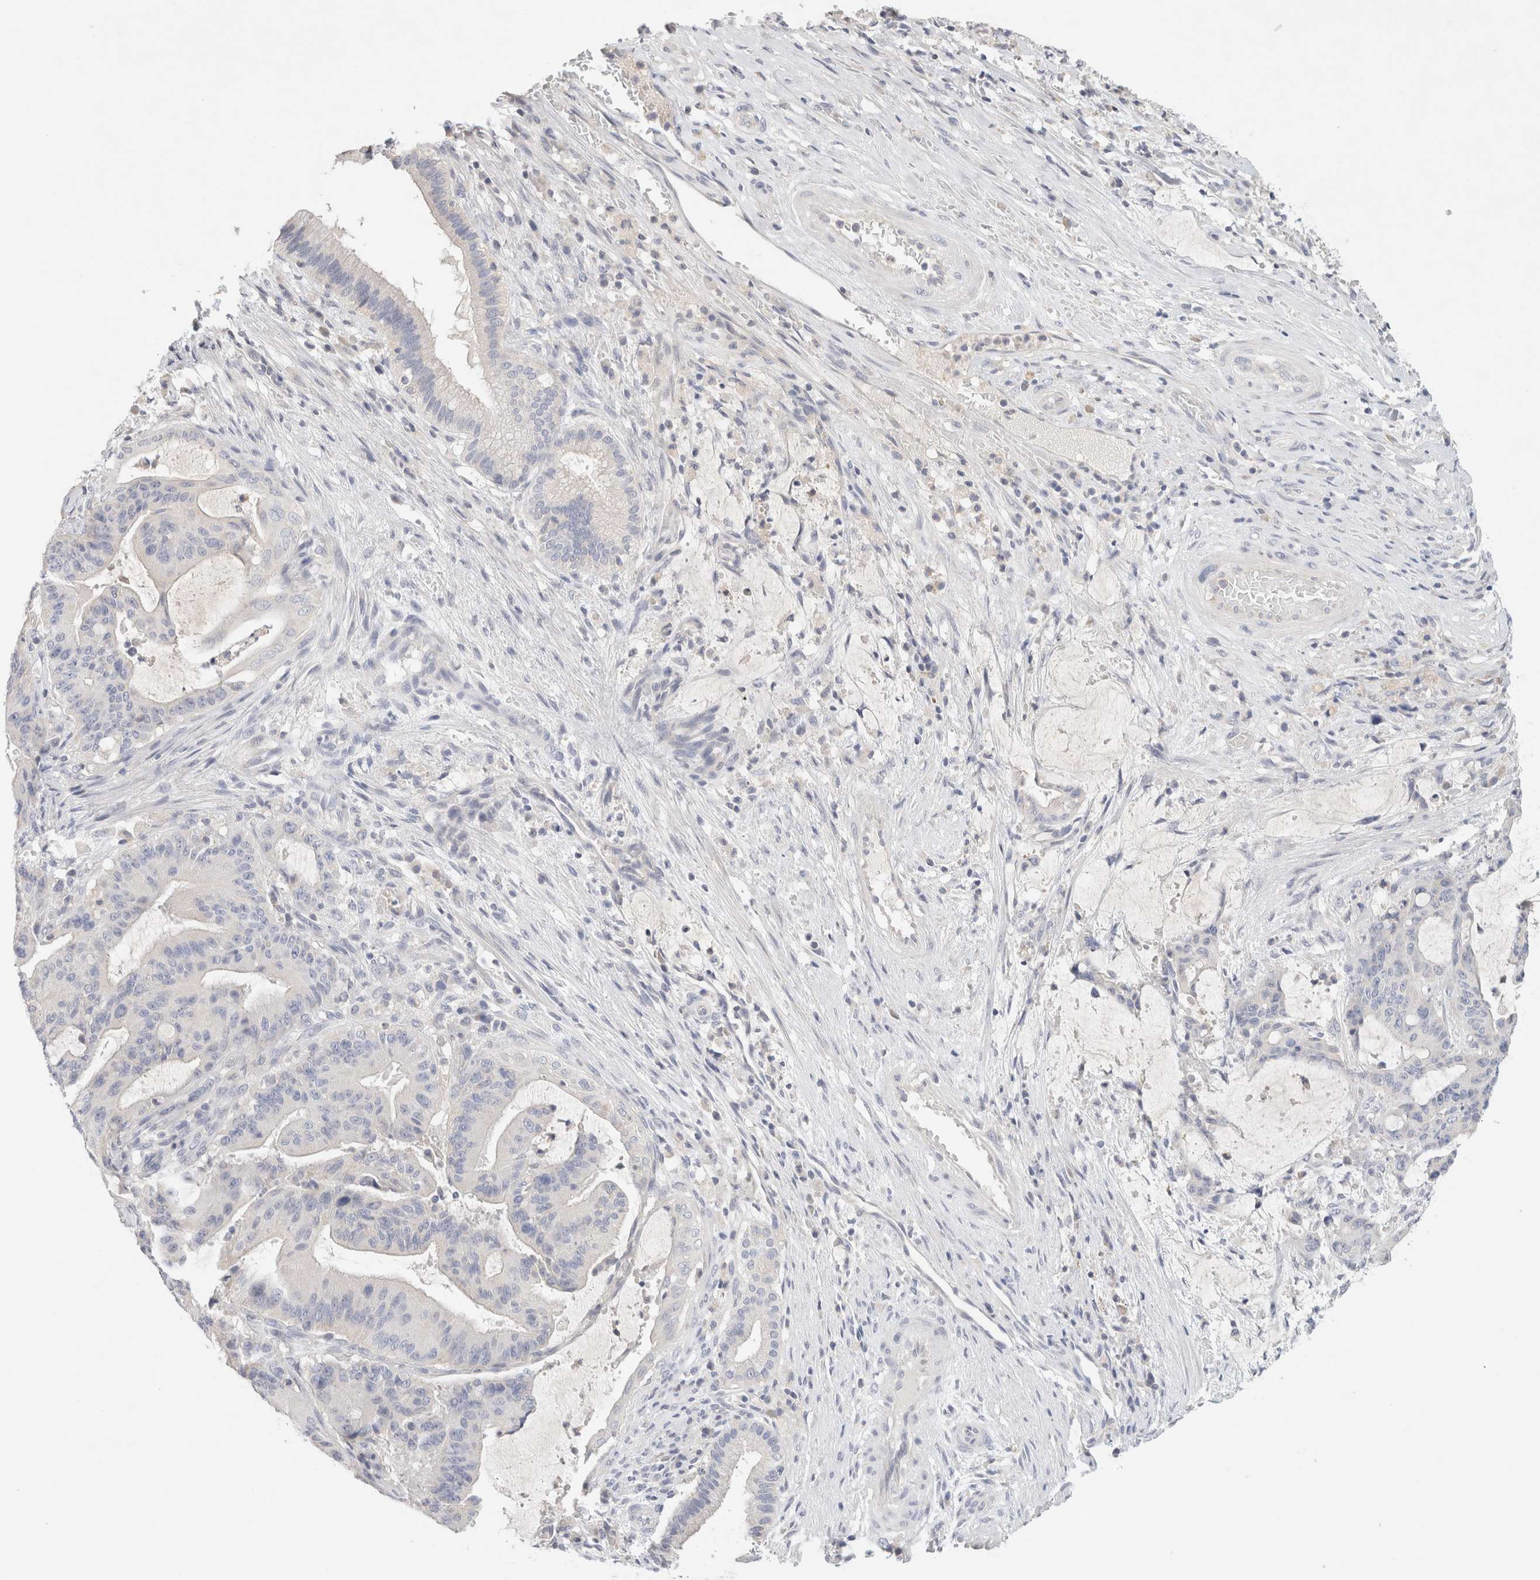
{"staining": {"intensity": "negative", "quantity": "none", "location": "none"}, "tissue": "liver cancer", "cell_type": "Tumor cells", "image_type": "cancer", "snomed": [{"axis": "morphology", "description": "Normal tissue, NOS"}, {"axis": "morphology", "description": "Cholangiocarcinoma"}, {"axis": "topography", "description": "Liver"}, {"axis": "topography", "description": "Peripheral nerve tissue"}], "caption": "DAB immunohistochemical staining of cholangiocarcinoma (liver) exhibits no significant staining in tumor cells.", "gene": "MPP2", "patient": {"sex": "female", "age": 73}}